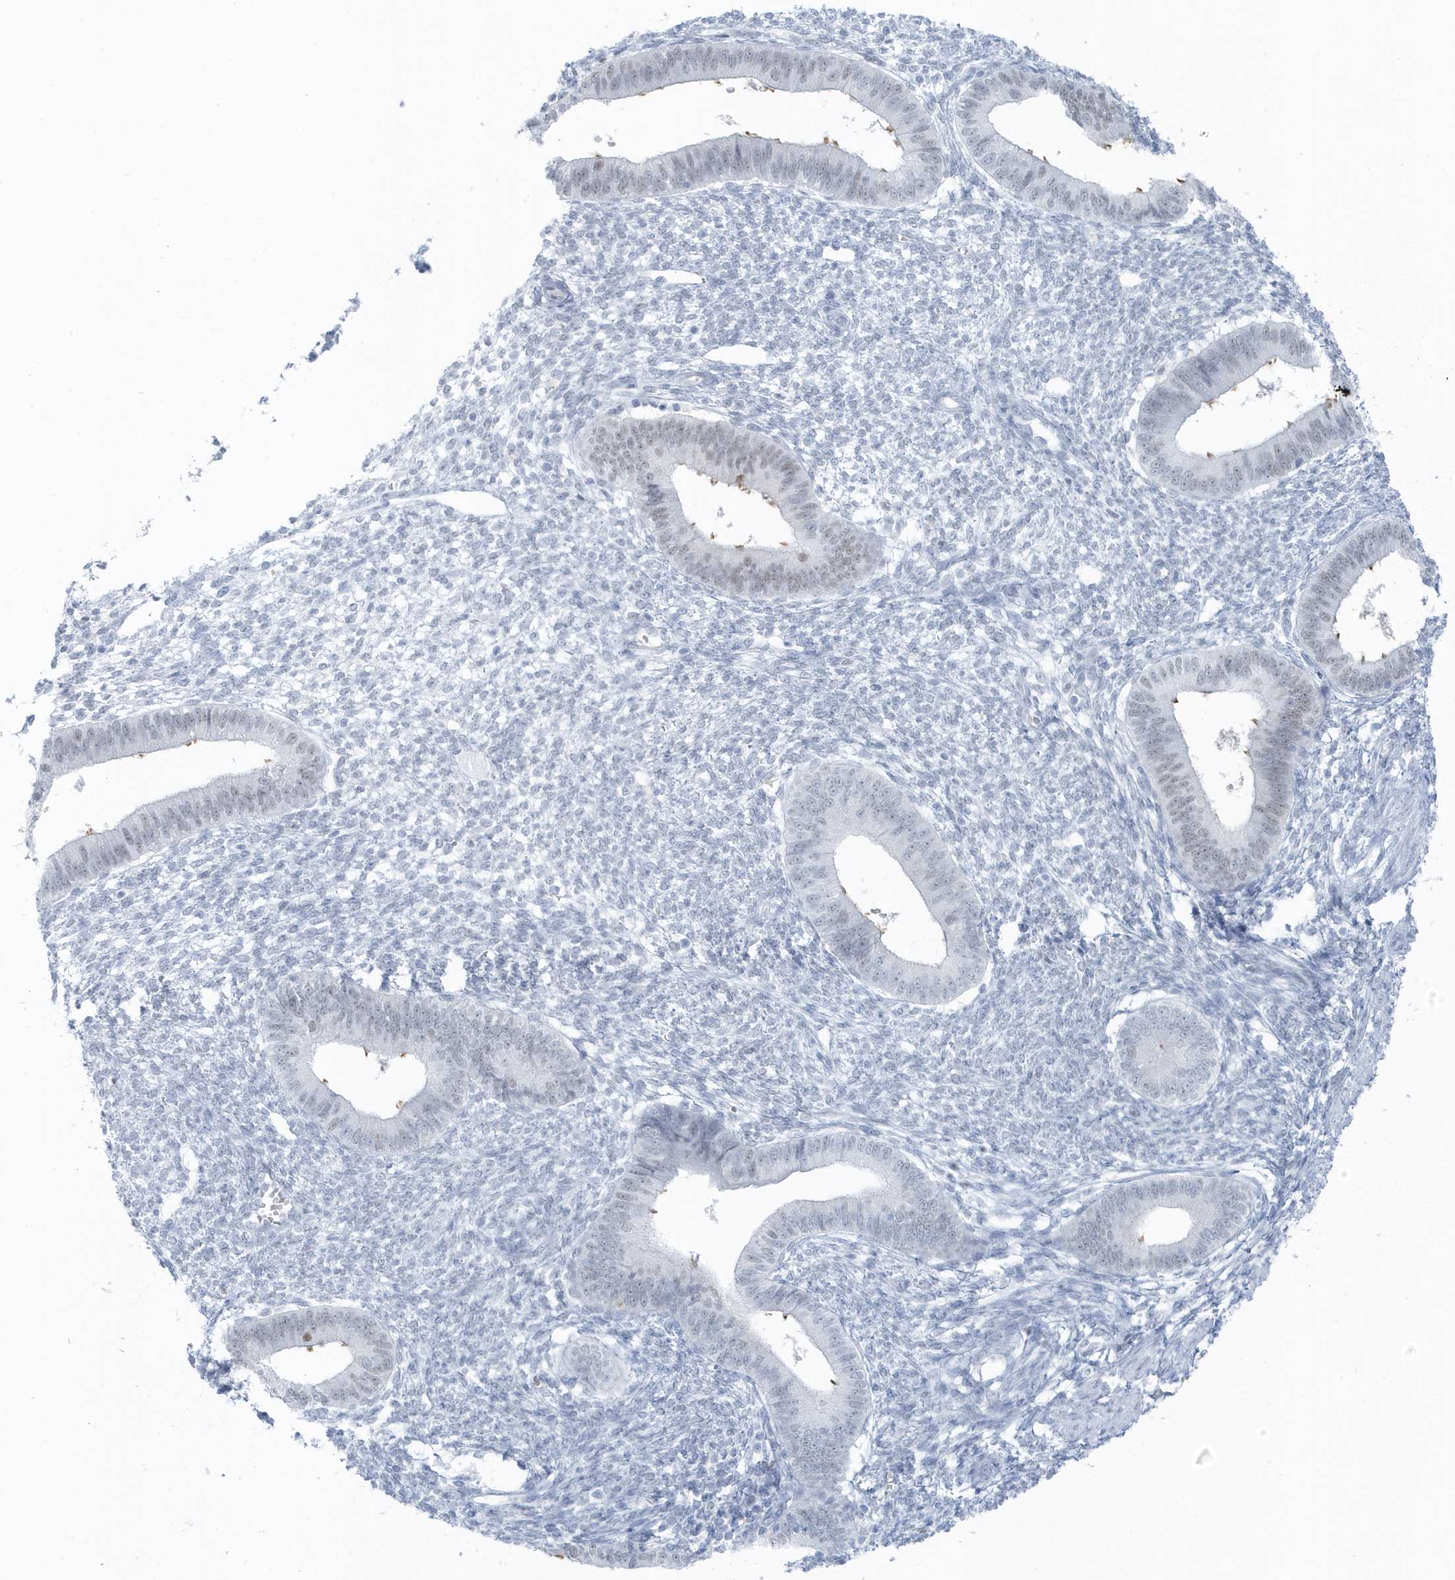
{"staining": {"intensity": "negative", "quantity": "none", "location": "none"}, "tissue": "endometrium", "cell_type": "Cells in endometrial stroma", "image_type": "normal", "snomed": [{"axis": "morphology", "description": "Normal tissue, NOS"}, {"axis": "topography", "description": "Endometrium"}], "caption": "Endometrium stained for a protein using IHC exhibits no expression cells in endometrial stroma.", "gene": "SMIM34", "patient": {"sex": "female", "age": 46}}